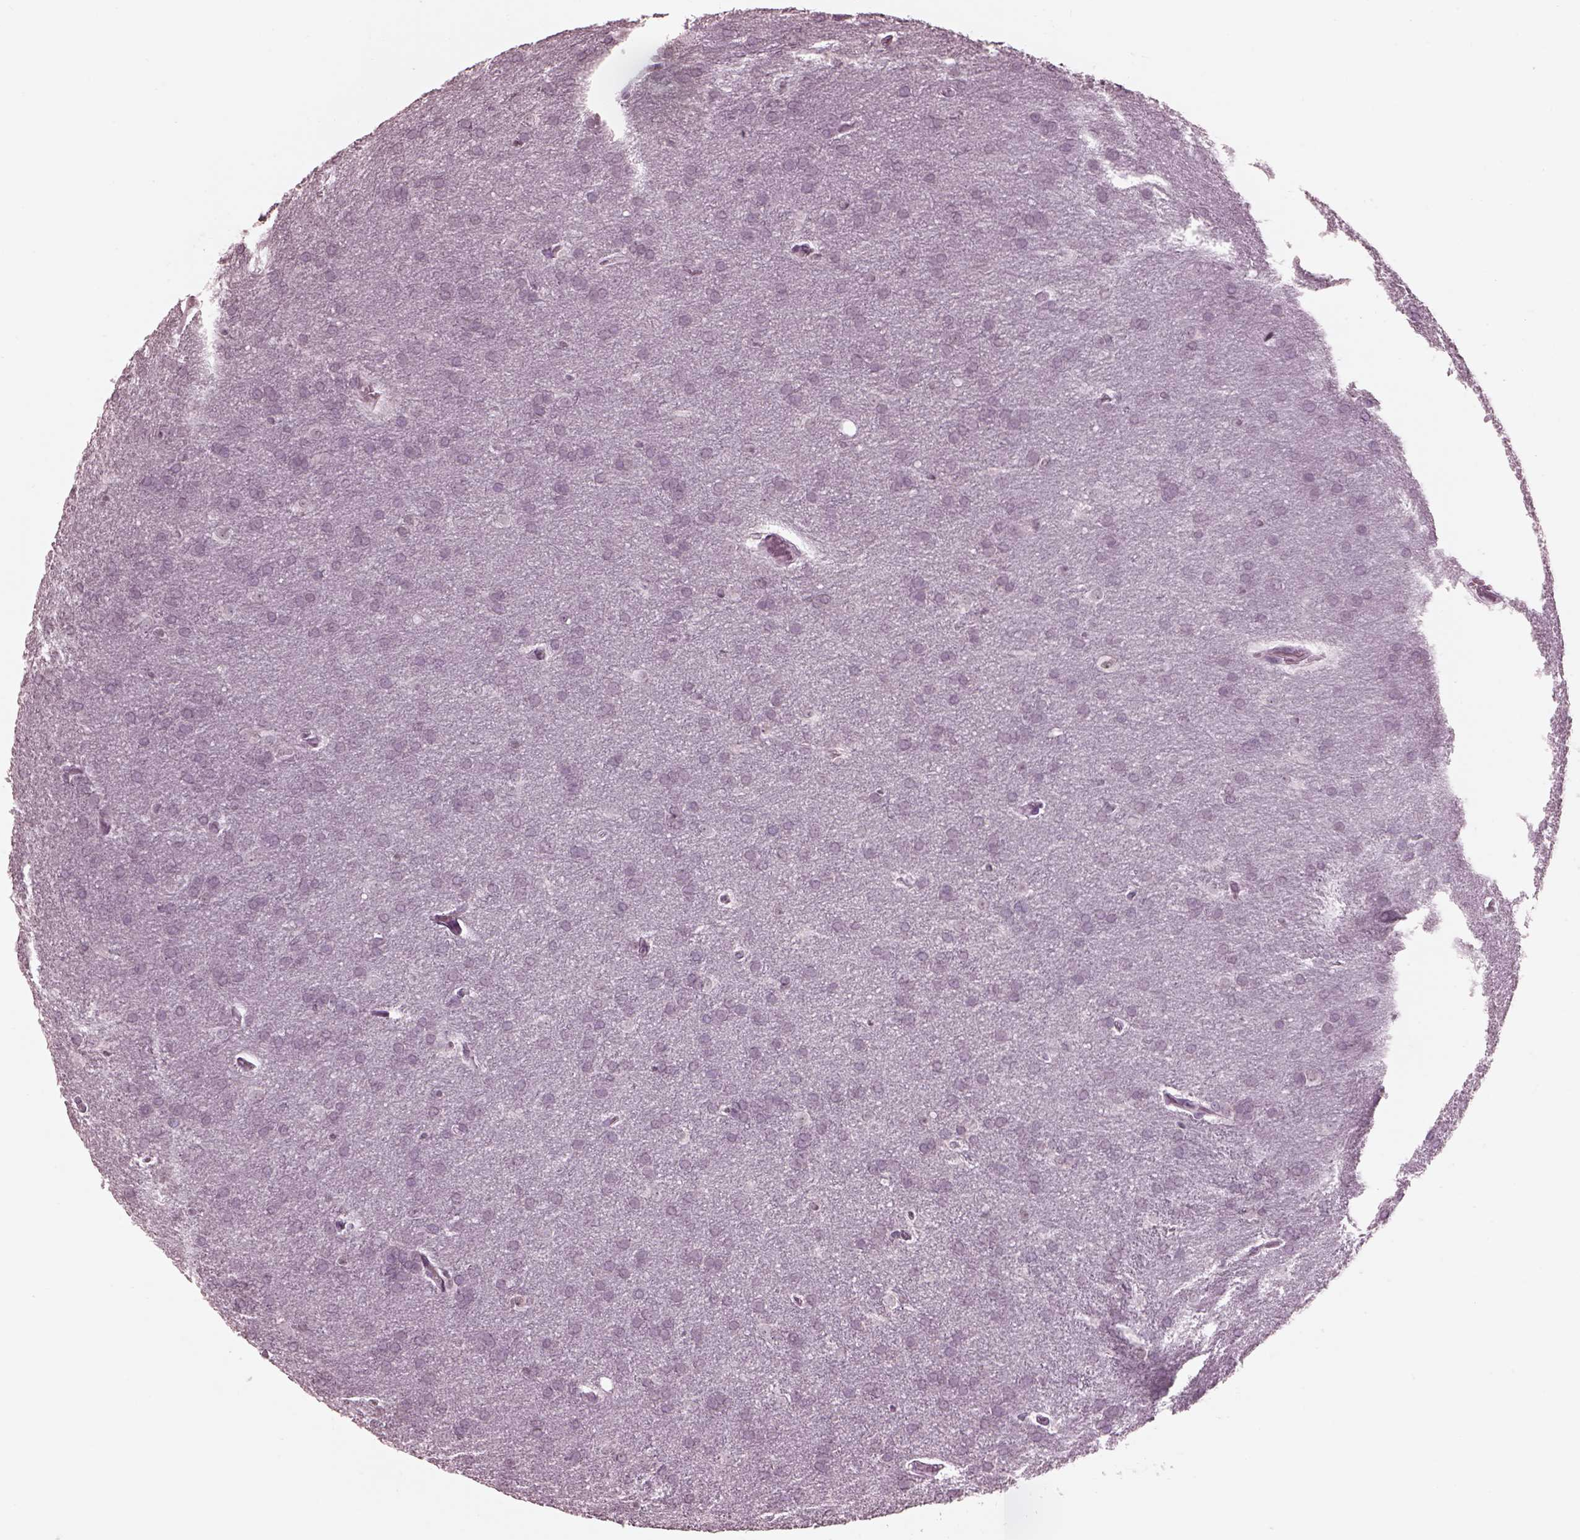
{"staining": {"intensity": "negative", "quantity": "none", "location": "none"}, "tissue": "glioma", "cell_type": "Tumor cells", "image_type": "cancer", "snomed": [{"axis": "morphology", "description": "Glioma, malignant, Low grade"}, {"axis": "topography", "description": "Brain"}], "caption": "Glioma was stained to show a protein in brown. There is no significant positivity in tumor cells. (Brightfield microscopy of DAB IHC at high magnification).", "gene": "GARIN4", "patient": {"sex": "female", "age": 32}}